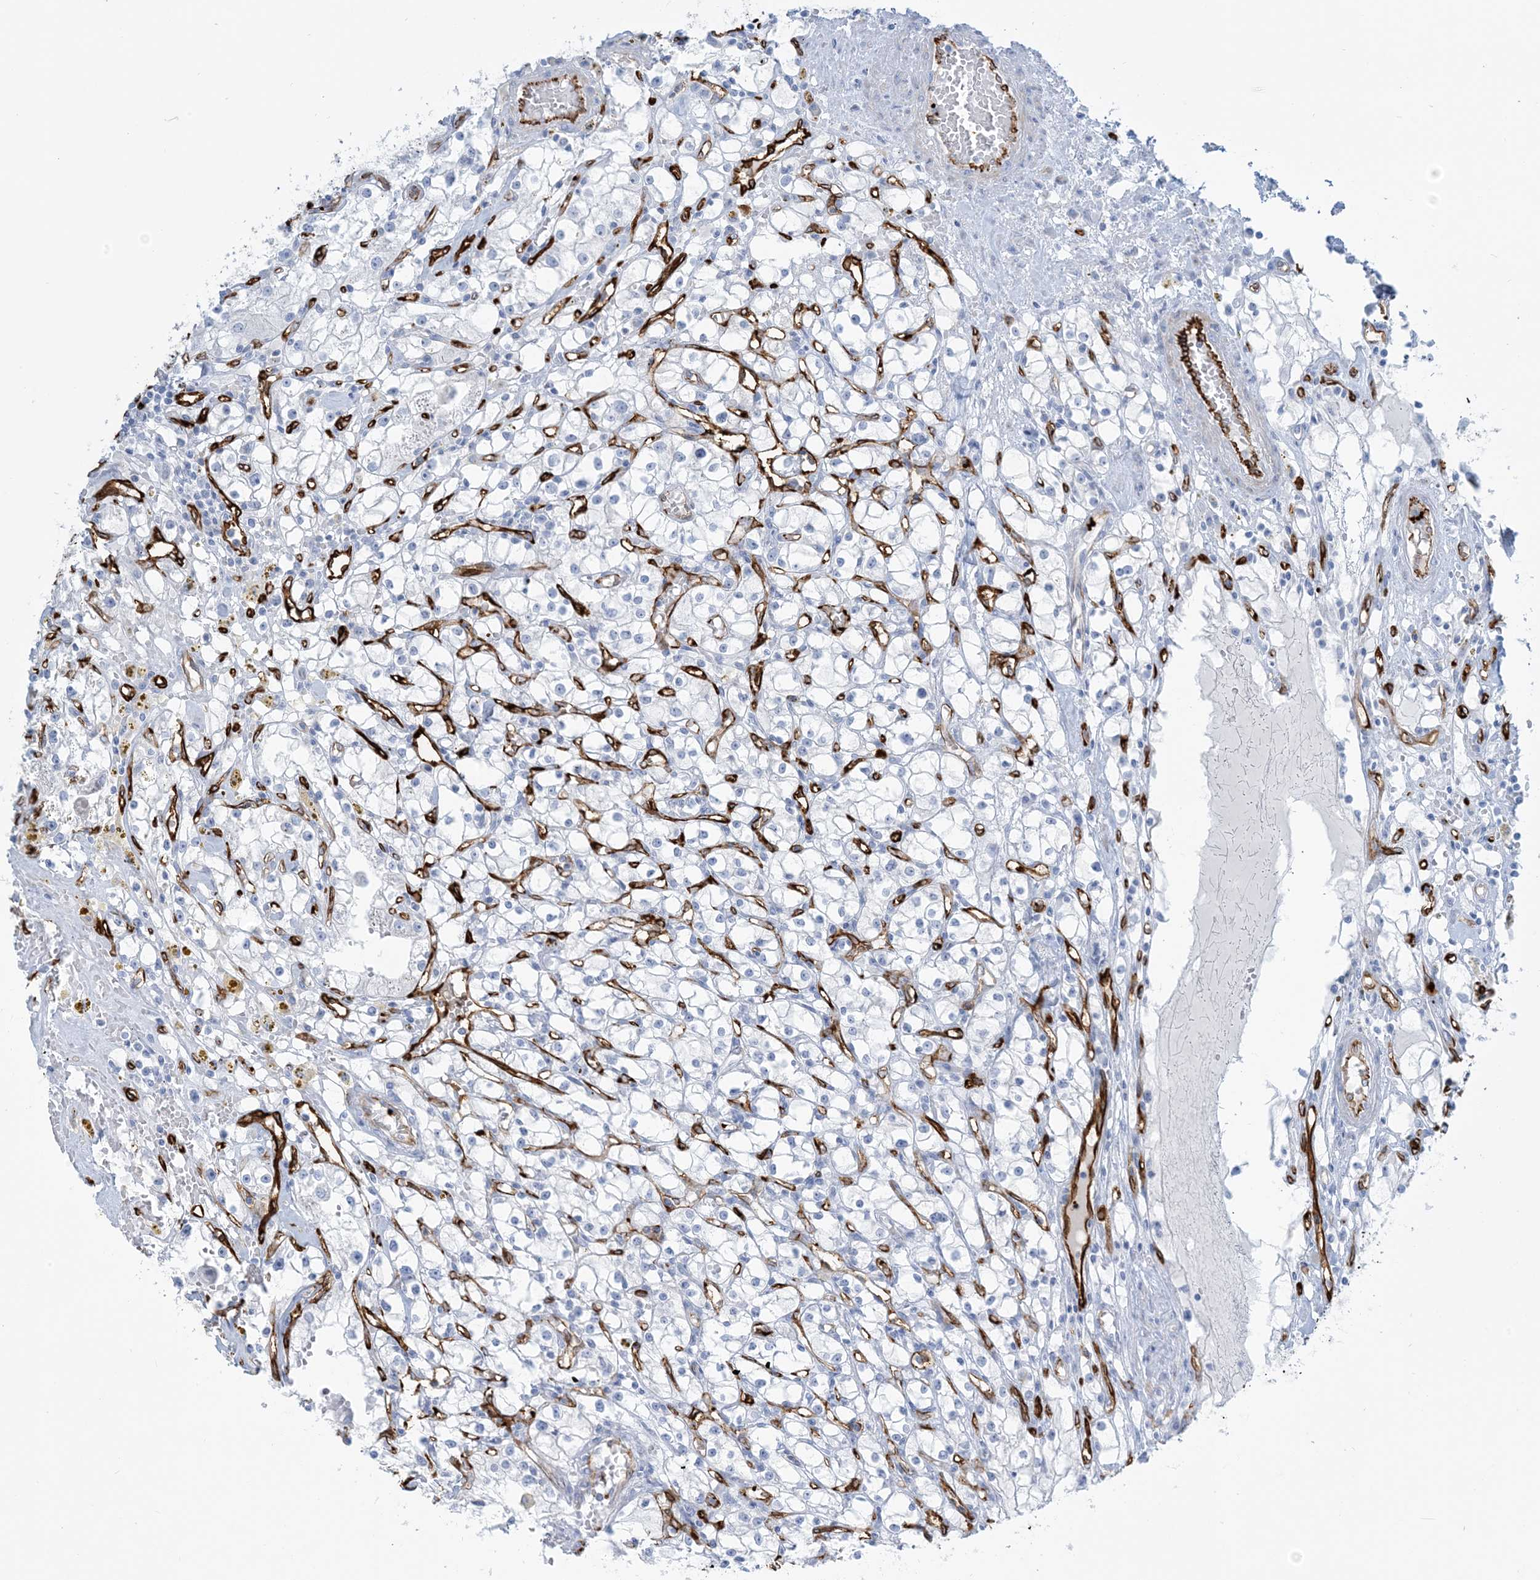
{"staining": {"intensity": "negative", "quantity": "none", "location": "none"}, "tissue": "renal cancer", "cell_type": "Tumor cells", "image_type": "cancer", "snomed": [{"axis": "morphology", "description": "Adenocarcinoma, NOS"}, {"axis": "topography", "description": "Kidney"}], "caption": "Image shows no protein staining in tumor cells of renal adenocarcinoma tissue.", "gene": "EPS8L3", "patient": {"sex": "male", "age": 56}}